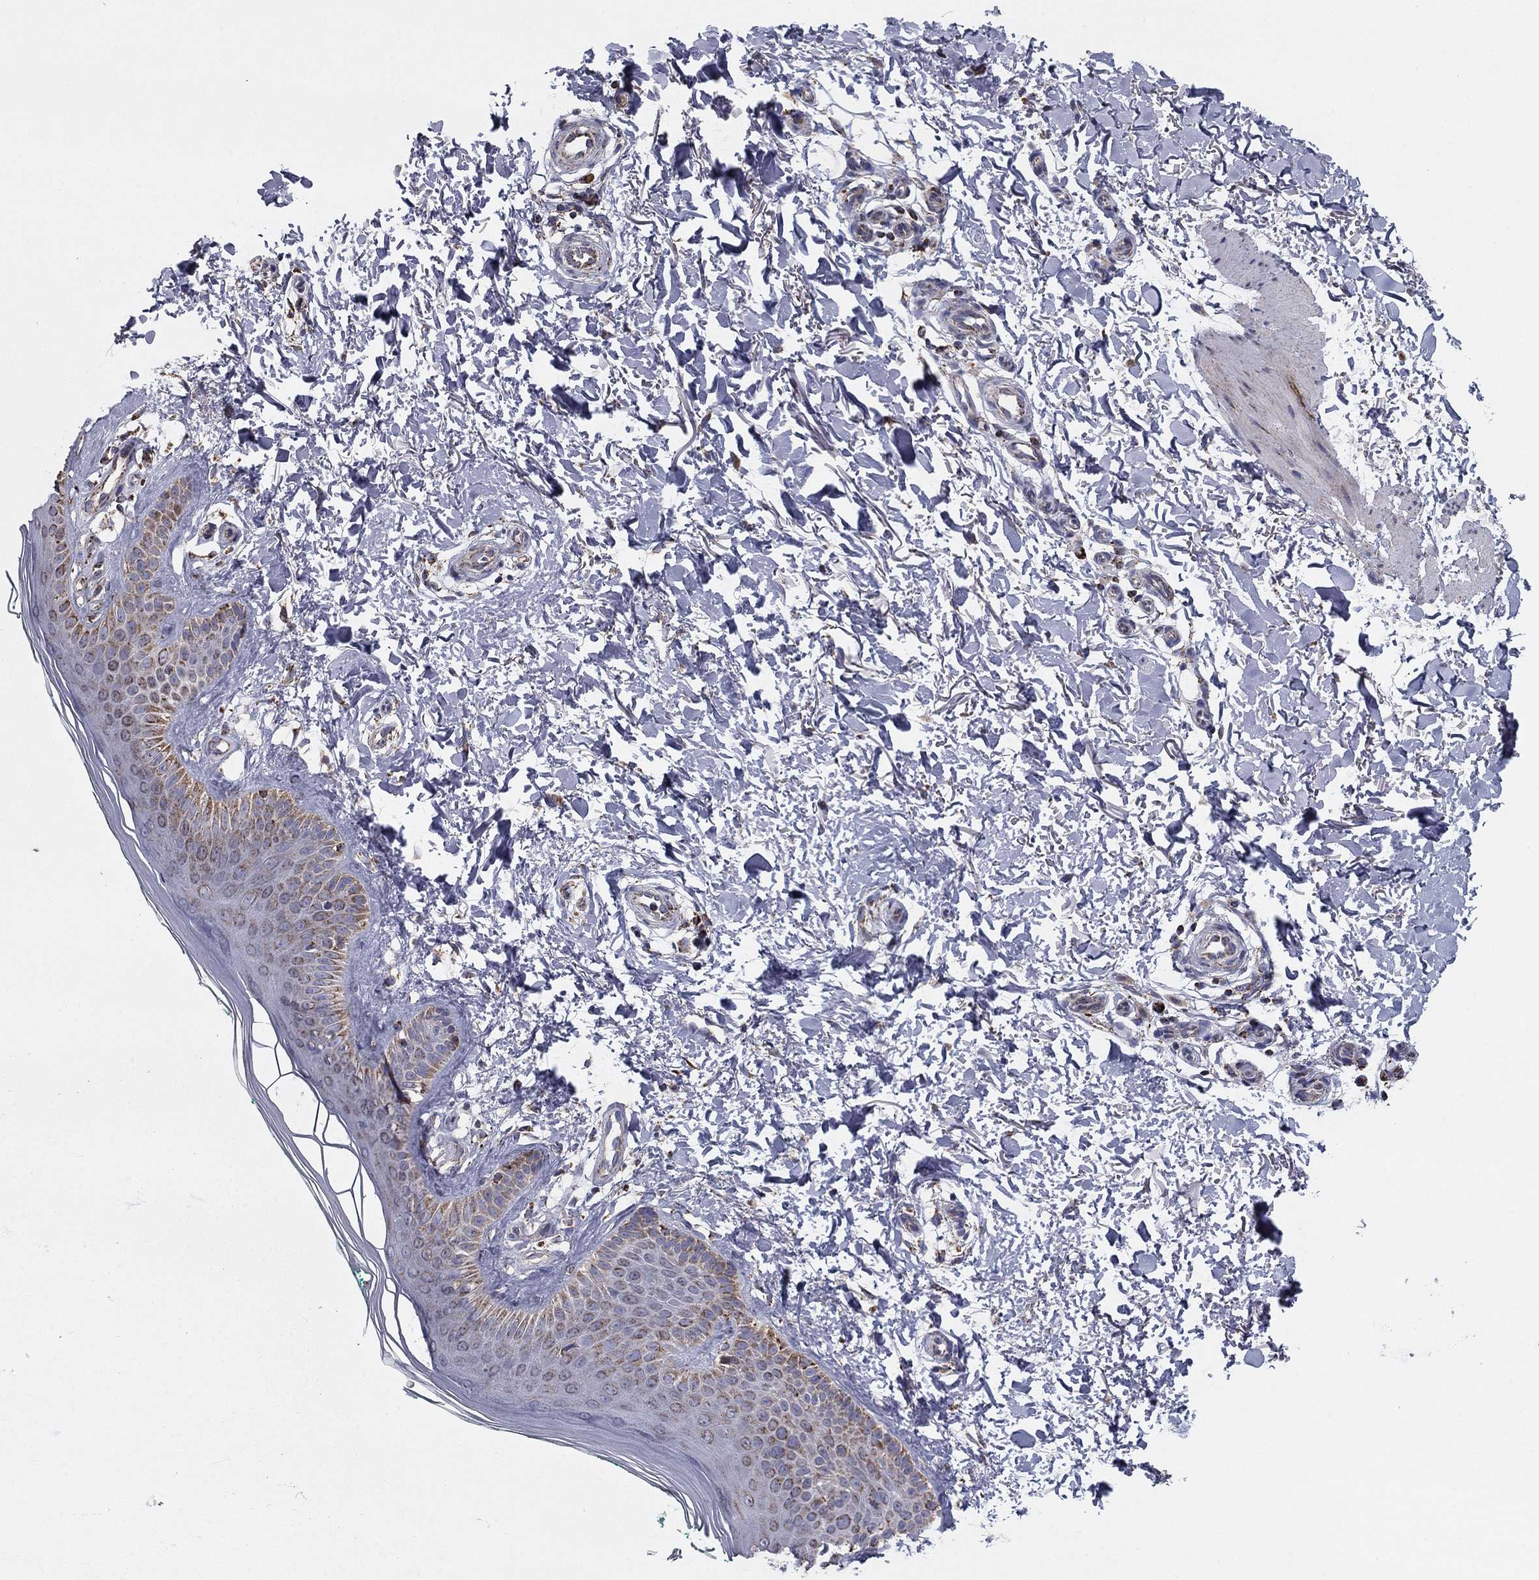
{"staining": {"intensity": "negative", "quantity": "none", "location": "none"}, "tissue": "skin", "cell_type": "Fibroblasts", "image_type": "normal", "snomed": [{"axis": "morphology", "description": "Normal tissue, NOS"}, {"axis": "morphology", "description": "Inflammation, NOS"}, {"axis": "morphology", "description": "Fibrosis, NOS"}, {"axis": "topography", "description": "Skin"}], "caption": "Fibroblasts show no significant protein positivity in unremarkable skin. The staining is performed using DAB (3,3'-diaminobenzidine) brown chromogen with nuclei counter-stained in using hematoxylin.", "gene": "NDUFV1", "patient": {"sex": "male", "age": 71}}